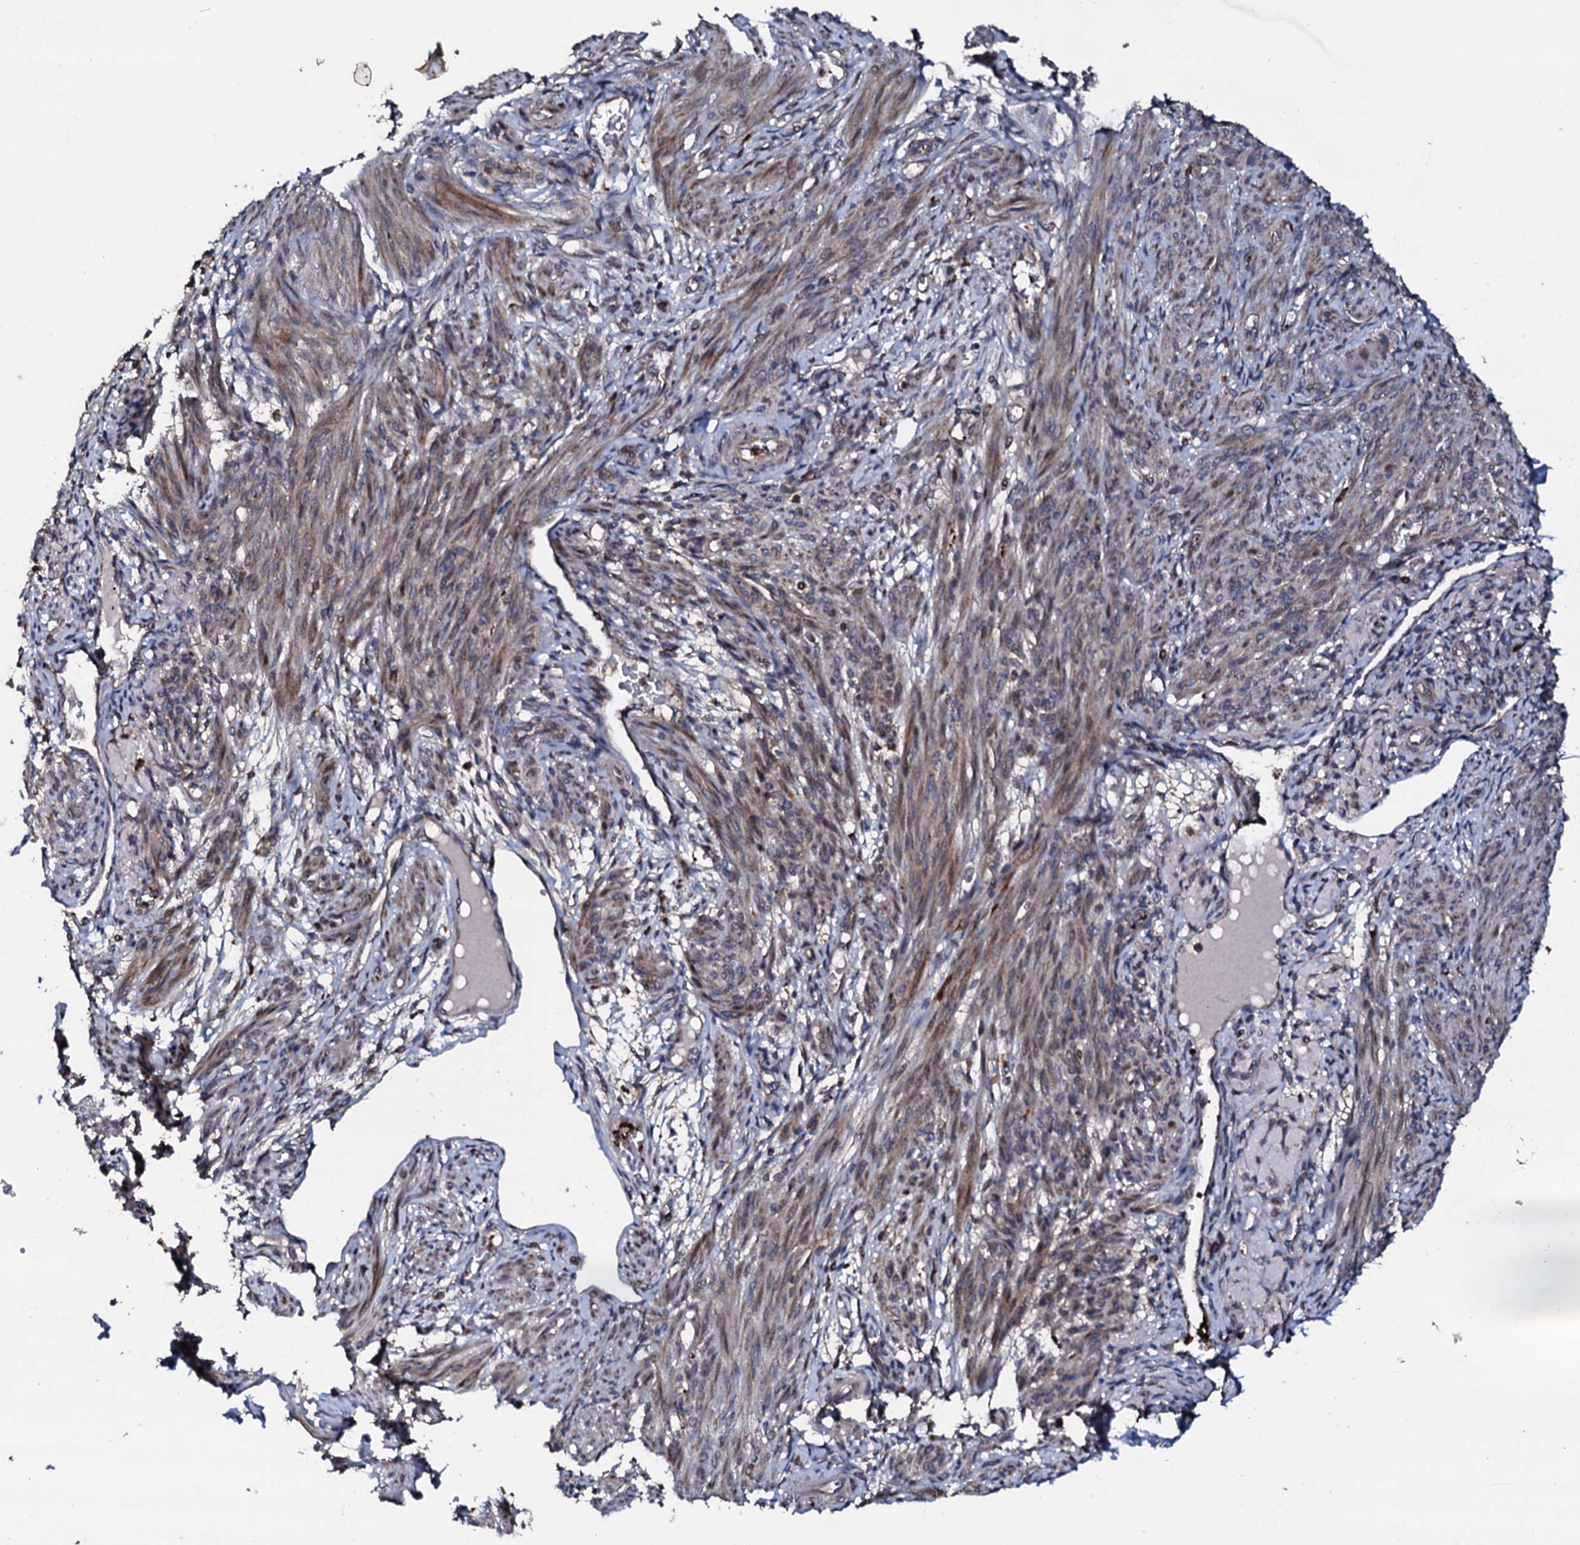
{"staining": {"intensity": "moderate", "quantity": "25%-75%", "location": "cytoplasmic/membranous"}, "tissue": "smooth muscle", "cell_type": "Smooth muscle cells", "image_type": "normal", "snomed": [{"axis": "morphology", "description": "Normal tissue, NOS"}, {"axis": "topography", "description": "Smooth muscle"}], "caption": "Brown immunohistochemical staining in normal human smooth muscle exhibits moderate cytoplasmic/membranous positivity in approximately 25%-75% of smooth muscle cells. Nuclei are stained in blue.", "gene": "ENSG00000256591", "patient": {"sex": "female", "age": 39}}